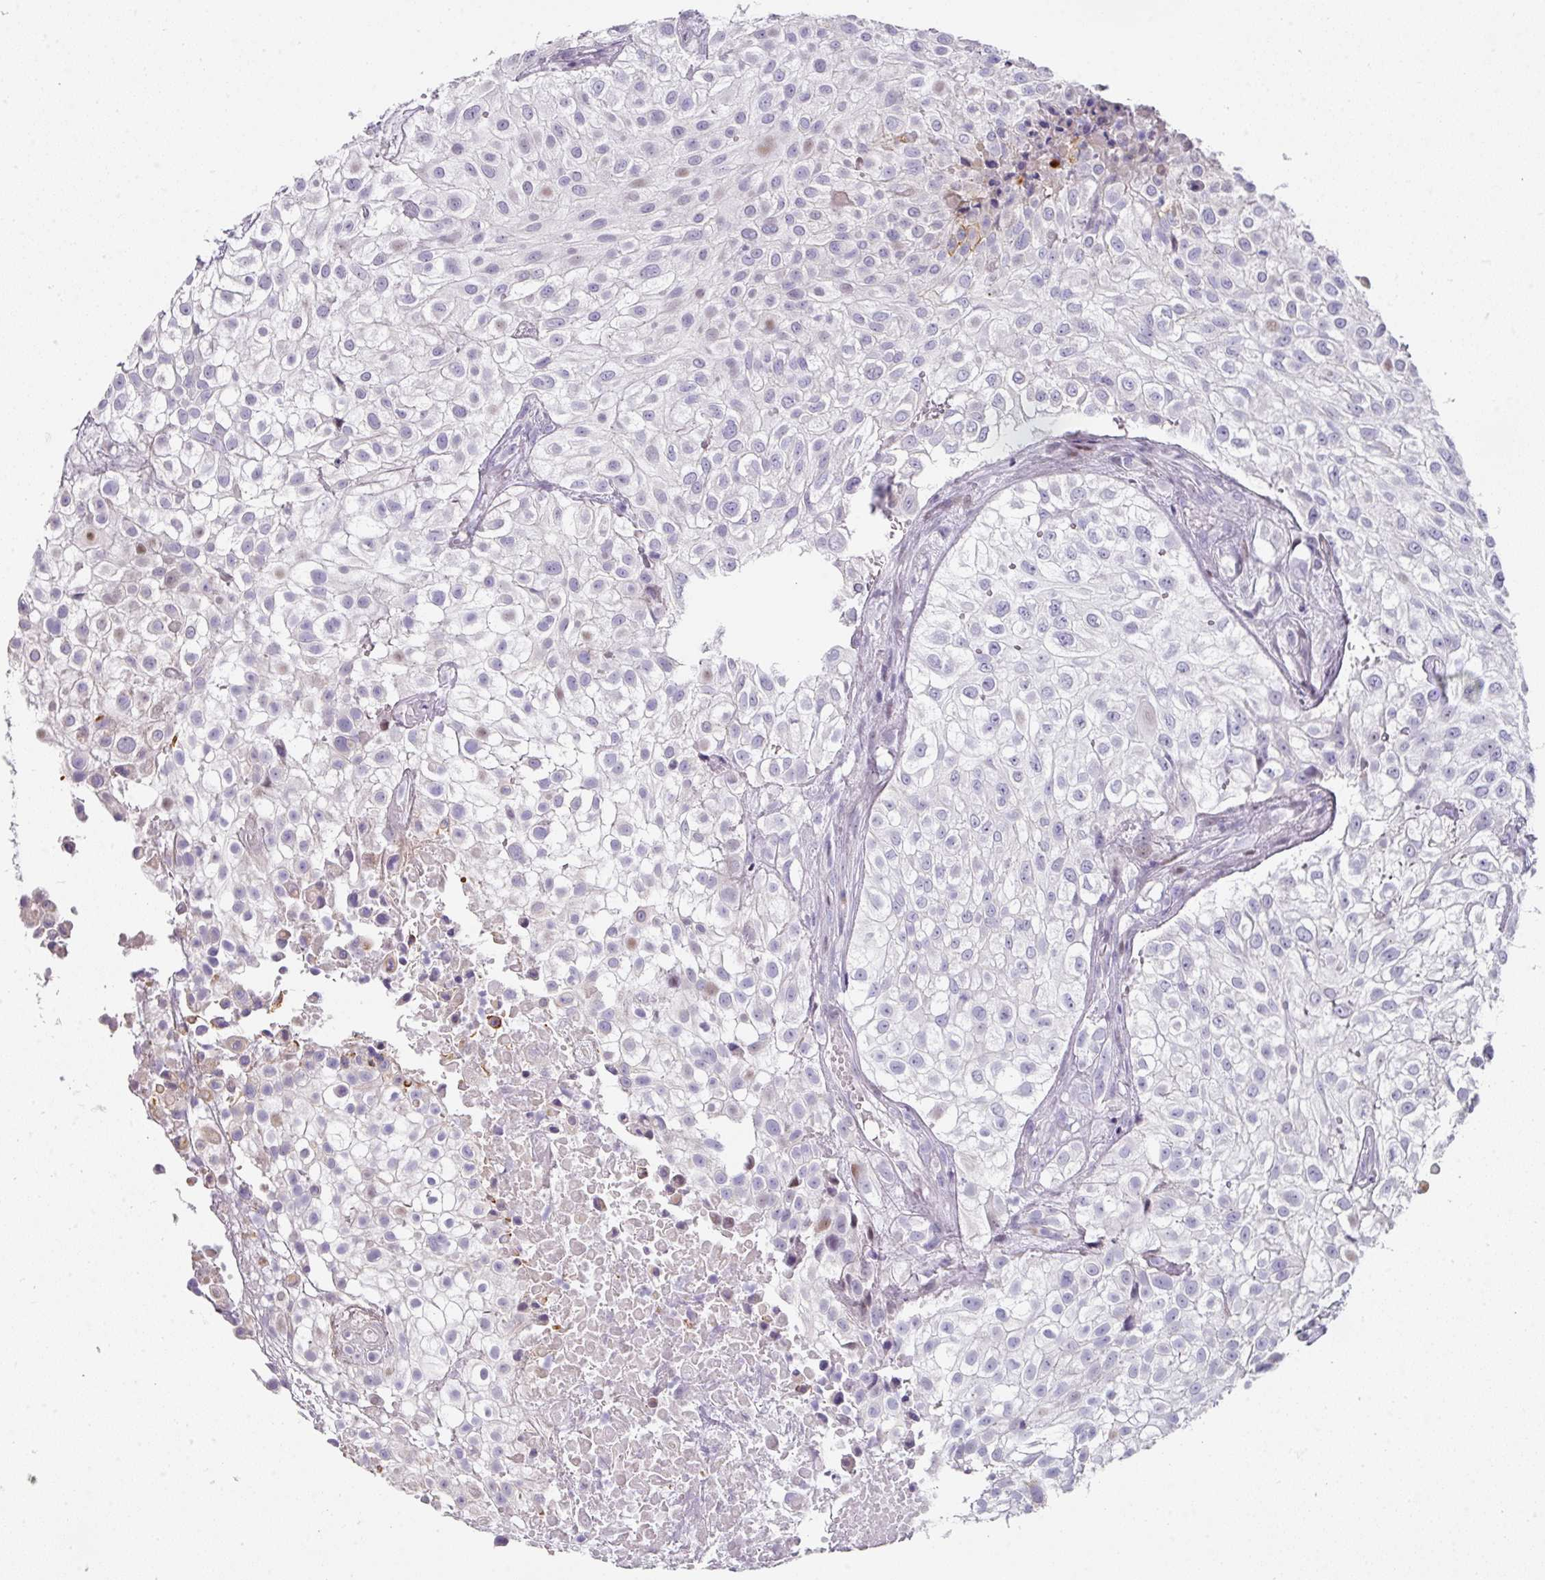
{"staining": {"intensity": "weak", "quantity": "<25%", "location": "nuclear"}, "tissue": "urothelial cancer", "cell_type": "Tumor cells", "image_type": "cancer", "snomed": [{"axis": "morphology", "description": "Urothelial carcinoma, High grade"}, {"axis": "topography", "description": "Urinary bladder"}], "caption": "Immunohistochemistry (IHC) micrograph of neoplastic tissue: human urothelial cancer stained with DAB (3,3'-diaminobenzidine) shows no significant protein staining in tumor cells.", "gene": "ANKRD29", "patient": {"sex": "male", "age": 56}}